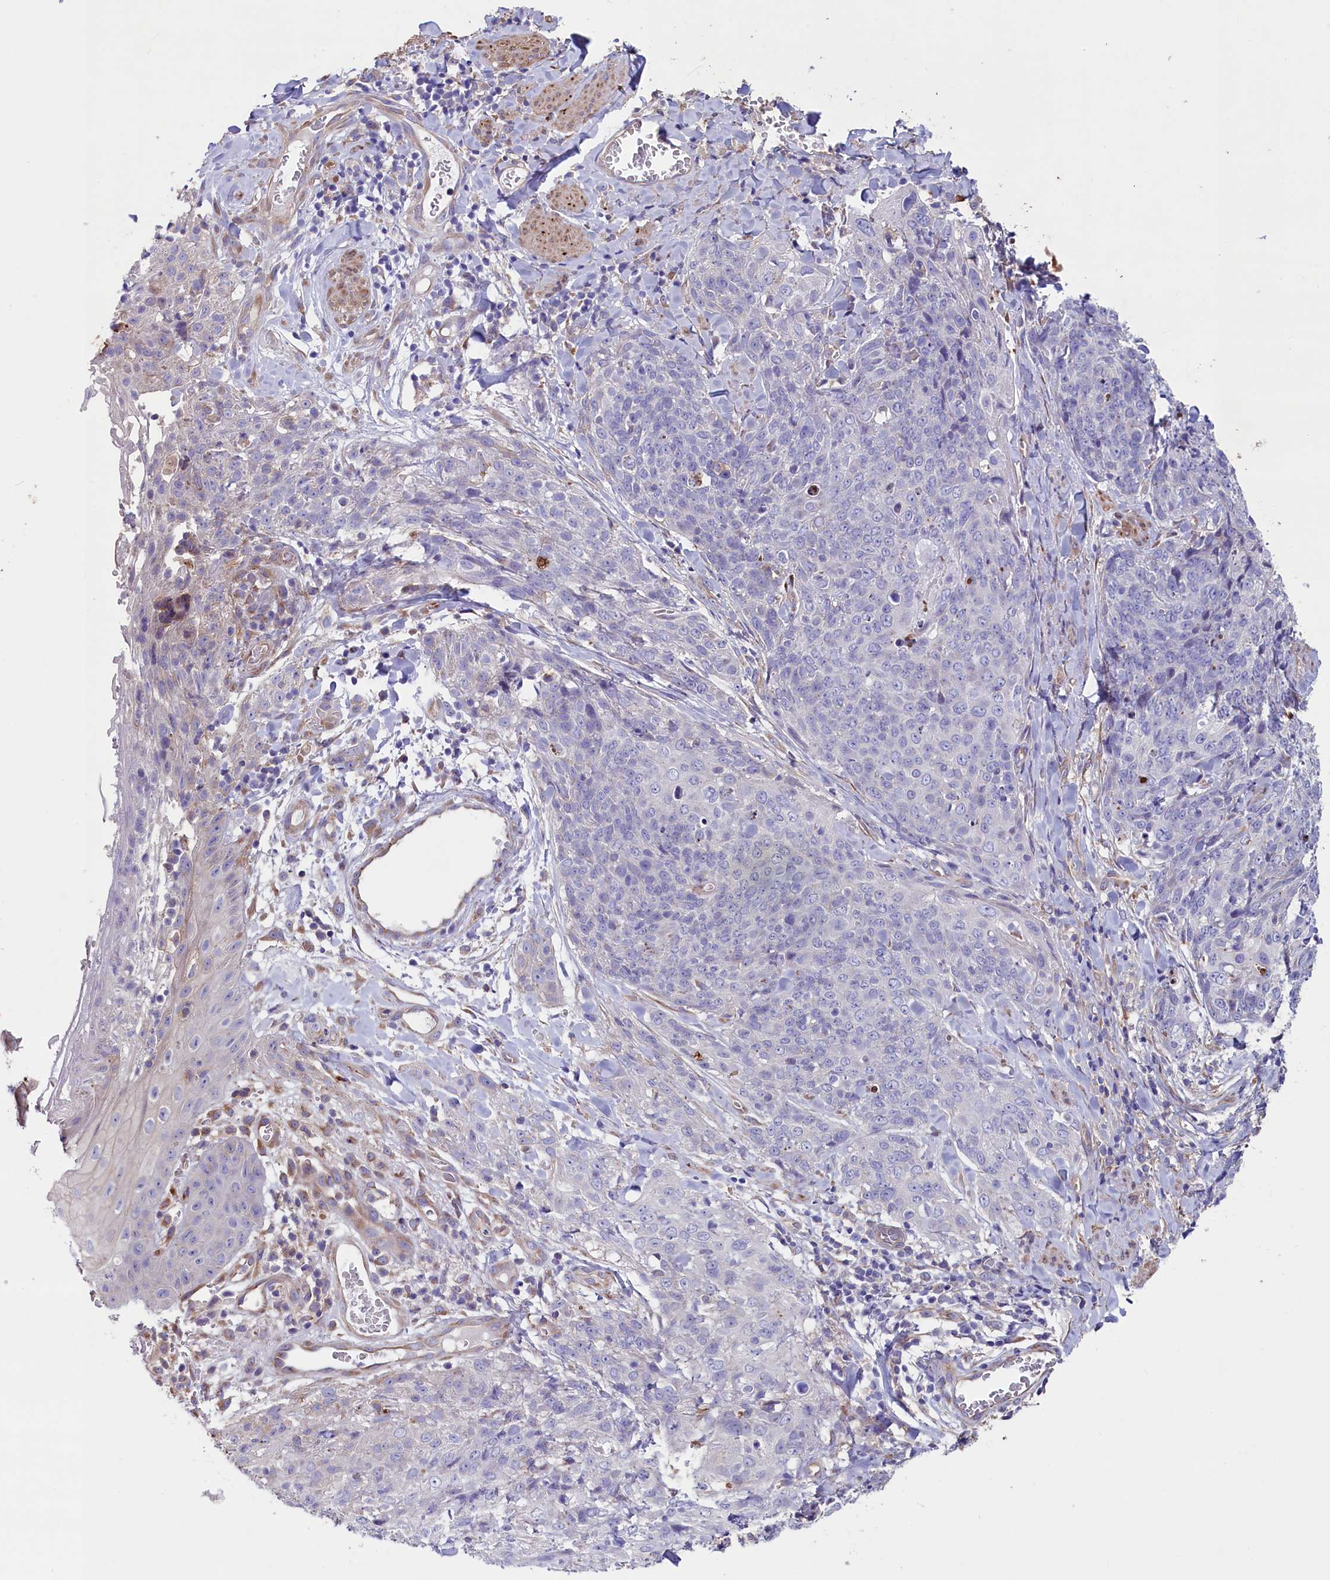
{"staining": {"intensity": "negative", "quantity": "none", "location": "none"}, "tissue": "skin cancer", "cell_type": "Tumor cells", "image_type": "cancer", "snomed": [{"axis": "morphology", "description": "Squamous cell carcinoma, NOS"}, {"axis": "topography", "description": "Skin"}, {"axis": "topography", "description": "Vulva"}], "caption": "Immunohistochemistry (IHC) histopathology image of neoplastic tissue: human skin squamous cell carcinoma stained with DAB exhibits no significant protein staining in tumor cells.", "gene": "GPR108", "patient": {"sex": "female", "age": 85}}